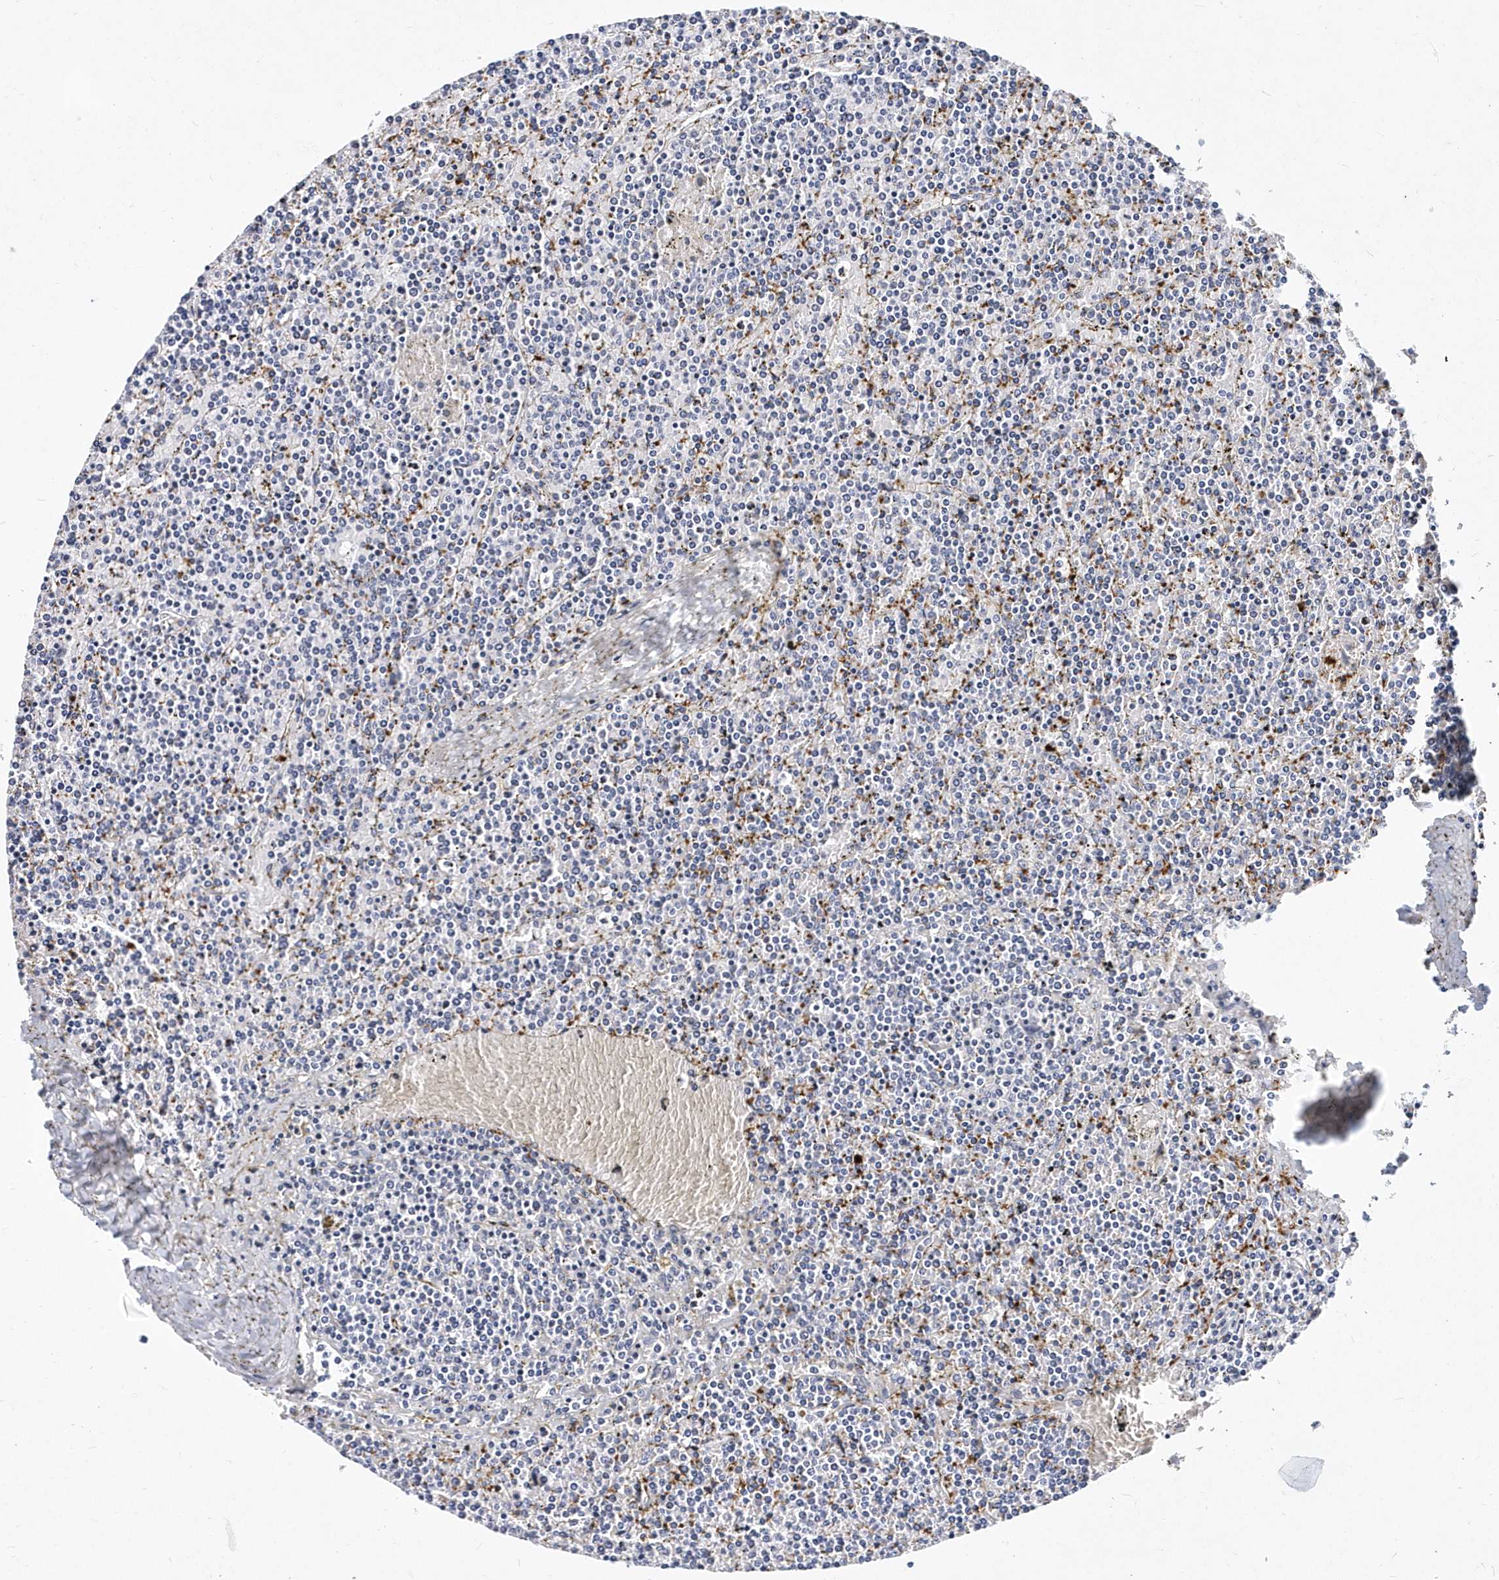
{"staining": {"intensity": "negative", "quantity": "none", "location": "none"}, "tissue": "lymphoma", "cell_type": "Tumor cells", "image_type": "cancer", "snomed": [{"axis": "morphology", "description": "Malignant lymphoma, non-Hodgkin's type, Low grade"}, {"axis": "topography", "description": "Spleen"}], "caption": "DAB (3,3'-diaminobenzidine) immunohistochemical staining of lymphoma displays no significant positivity in tumor cells.", "gene": "ITGA2B", "patient": {"sex": "female", "age": 19}}